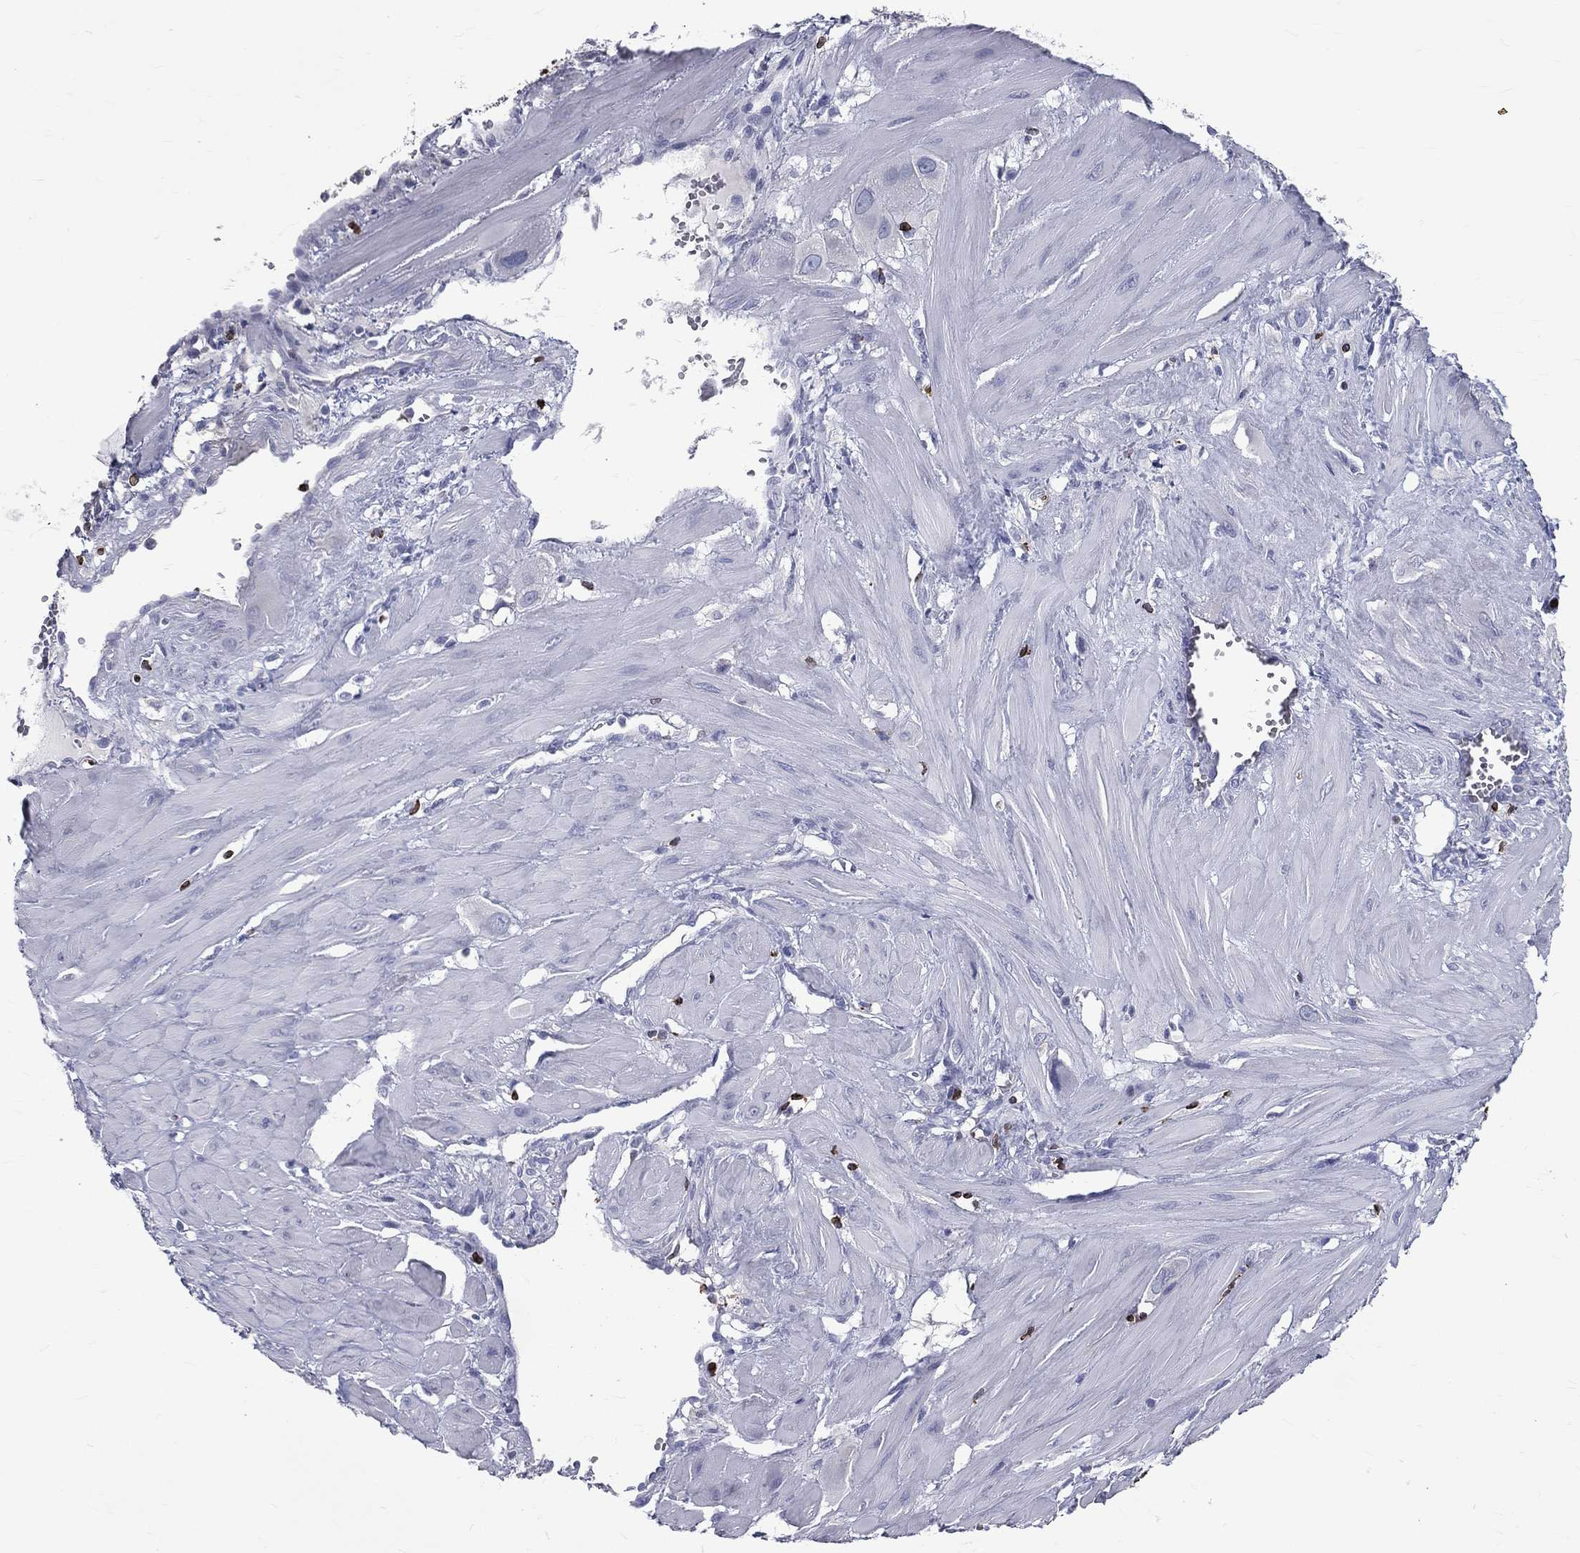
{"staining": {"intensity": "negative", "quantity": "none", "location": "none"}, "tissue": "cervical cancer", "cell_type": "Tumor cells", "image_type": "cancer", "snomed": [{"axis": "morphology", "description": "Squamous cell carcinoma, NOS"}, {"axis": "topography", "description": "Cervix"}], "caption": "Tumor cells are negative for protein expression in human cervical cancer.", "gene": "CTSW", "patient": {"sex": "female", "age": 34}}